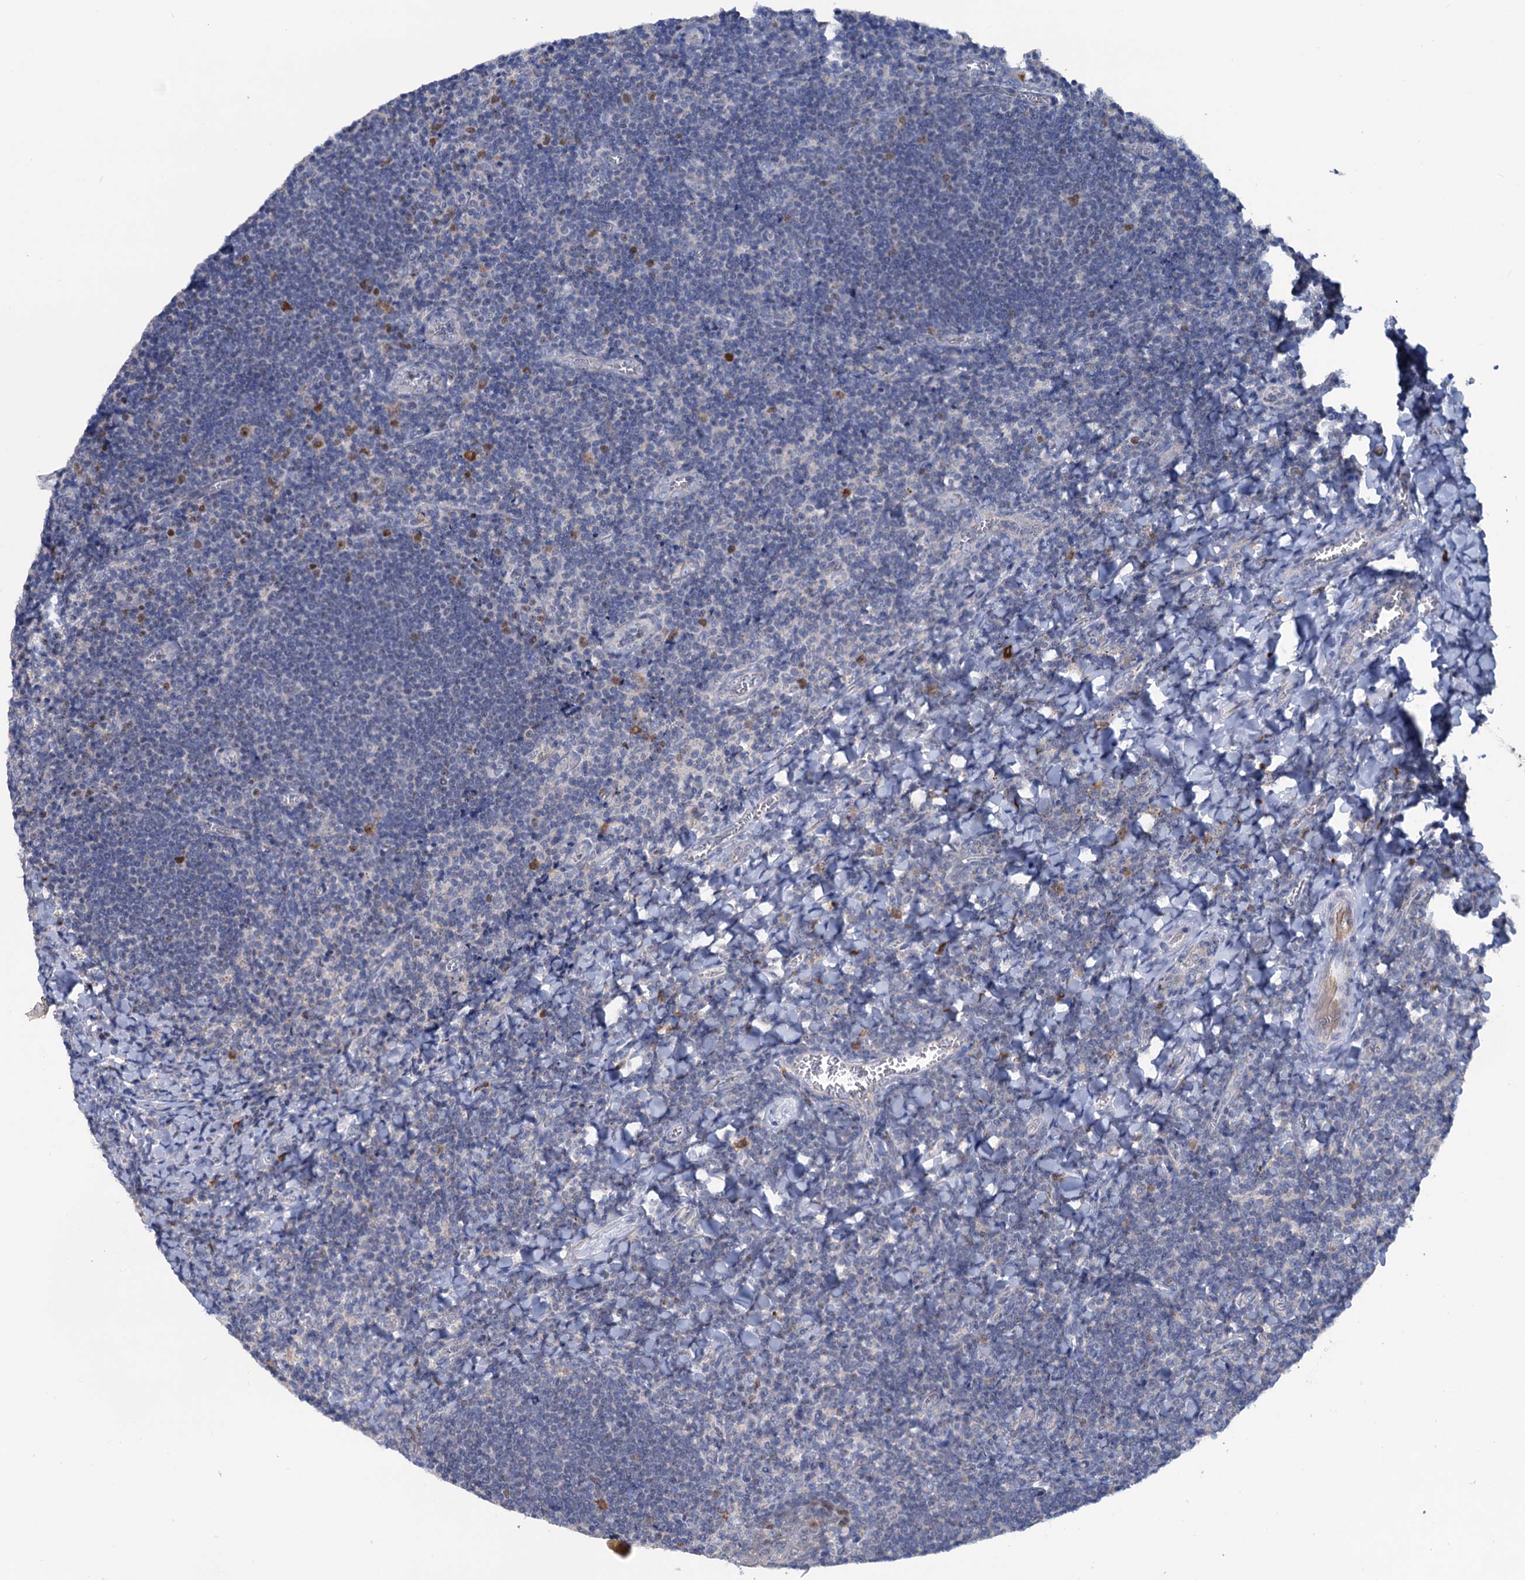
{"staining": {"intensity": "moderate", "quantity": "<25%", "location": "cytoplasmic/membranous,nuclear"}, "tissue": "tonsil", "cell_type": "Germinal center cells", "image_type": "normal", "snomed": [{"axis": "morphology", "description": "Normal tissue, NOS"}, {"axis": "topography", "description": "Tonsil"}], "caption": "An immunohistochemistry (IHC) photomicrograph of unremarkable tissue is shown. Protein staining in brown highlights moderate cytoplasmic/membranous,nuclear positivity in tonsil within germinal center cells.", "gene": "FAM111B", "patient": {"sex": "male", "age": 27}}